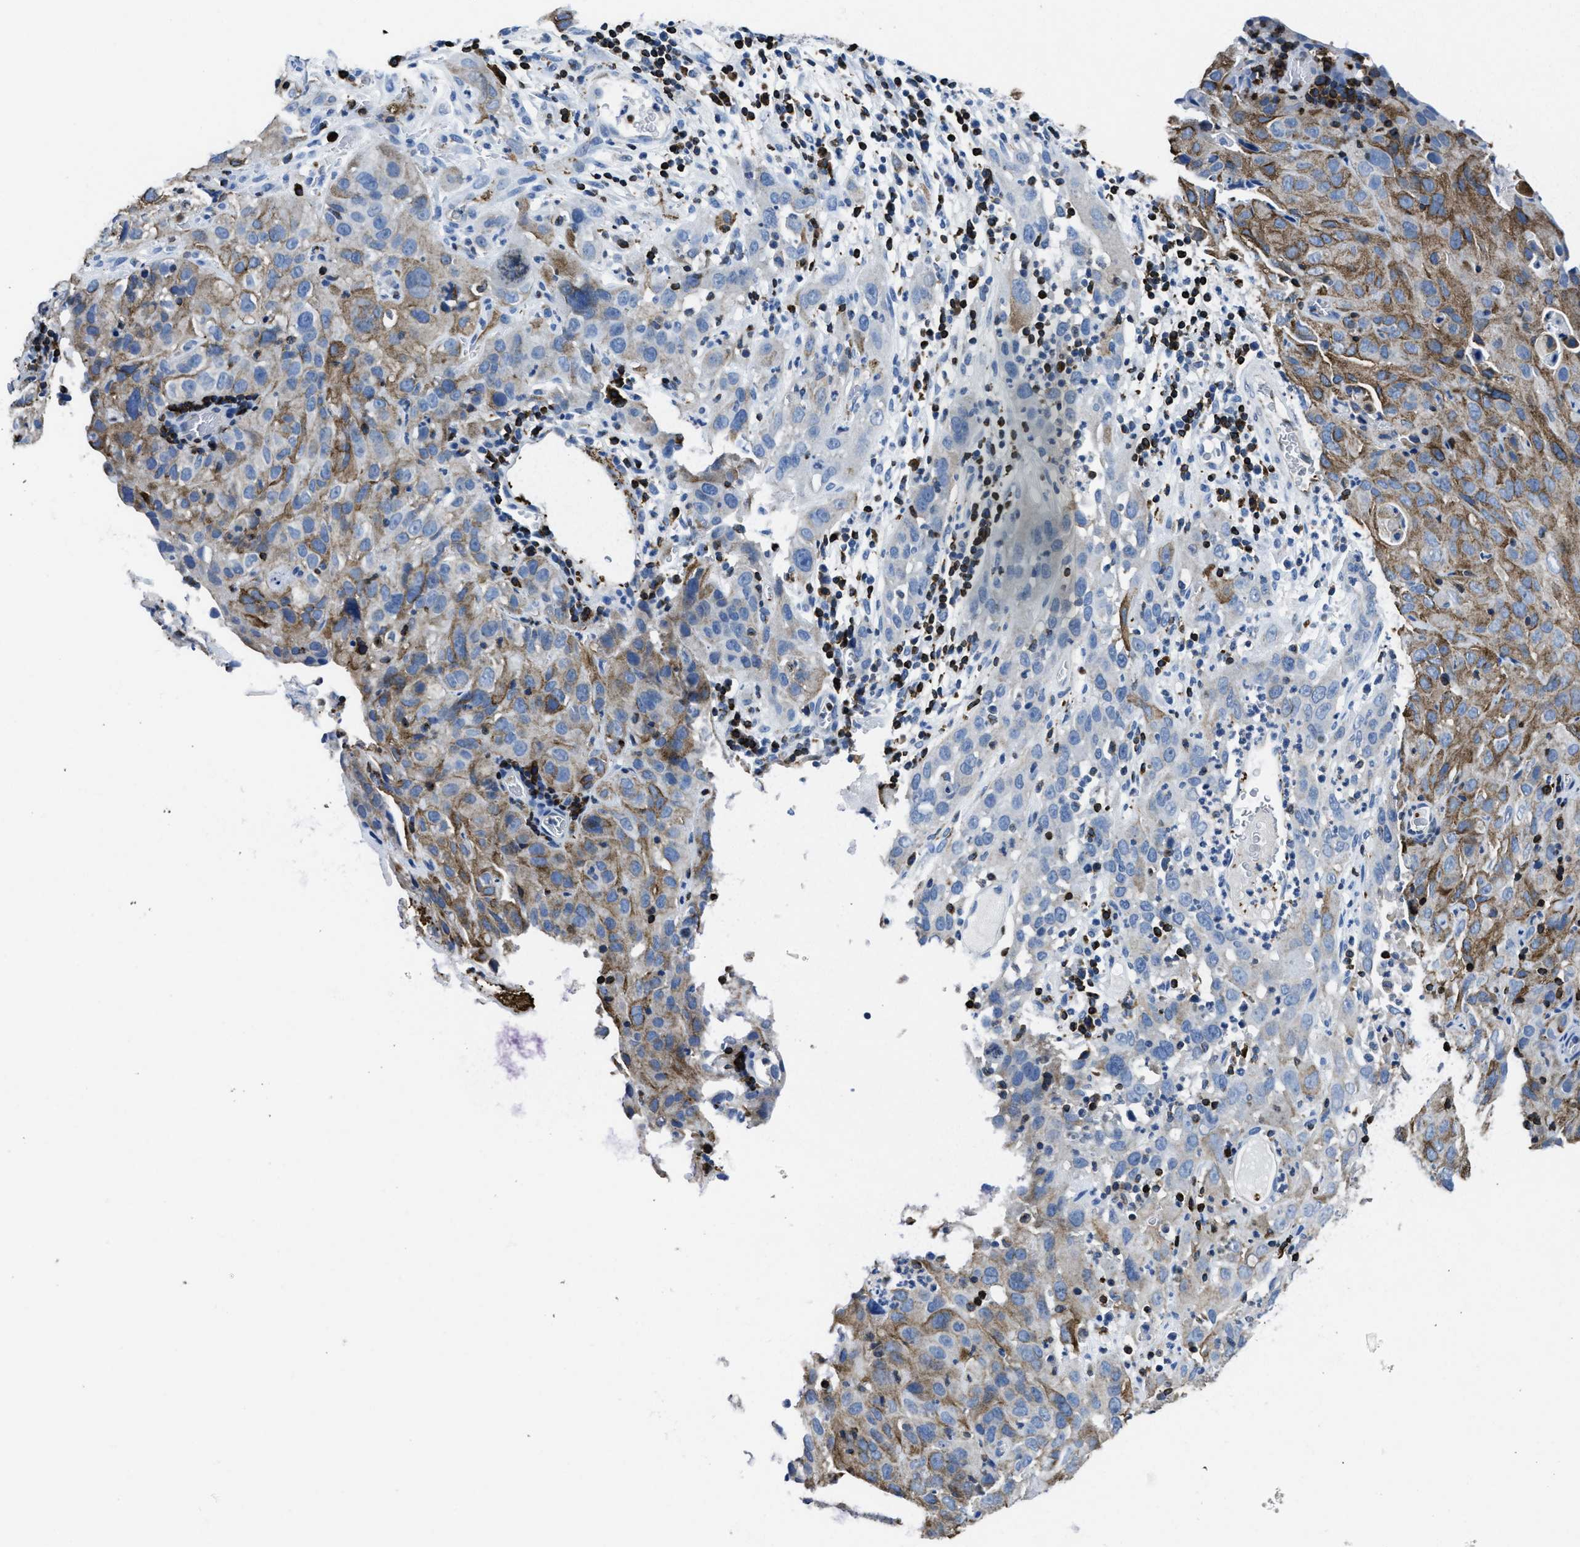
{"staining": {"intensity": "moderate", "quantity": "25%-75%", "location": "cytoplasmic/membranous"}, "tissue": "cervical cancer", "cell_type": "Tumor cells", "image_type": "cancer", "snomed": [{"axis": "morphology", "description": "Squamous cell carcinoma, NOS"}, {"axis": "topography", "description": "Cervix"}], "caption": "Moderate cytoplasmic/membranous positivity for a protein is appreciated in approximately 25%-75% of tumor cells of squamous cell carcinoma (cervical) using immunohistochemistry (IHC).", "gene": "ITGA3", "patient": {"sex": "female", "age": 32}}